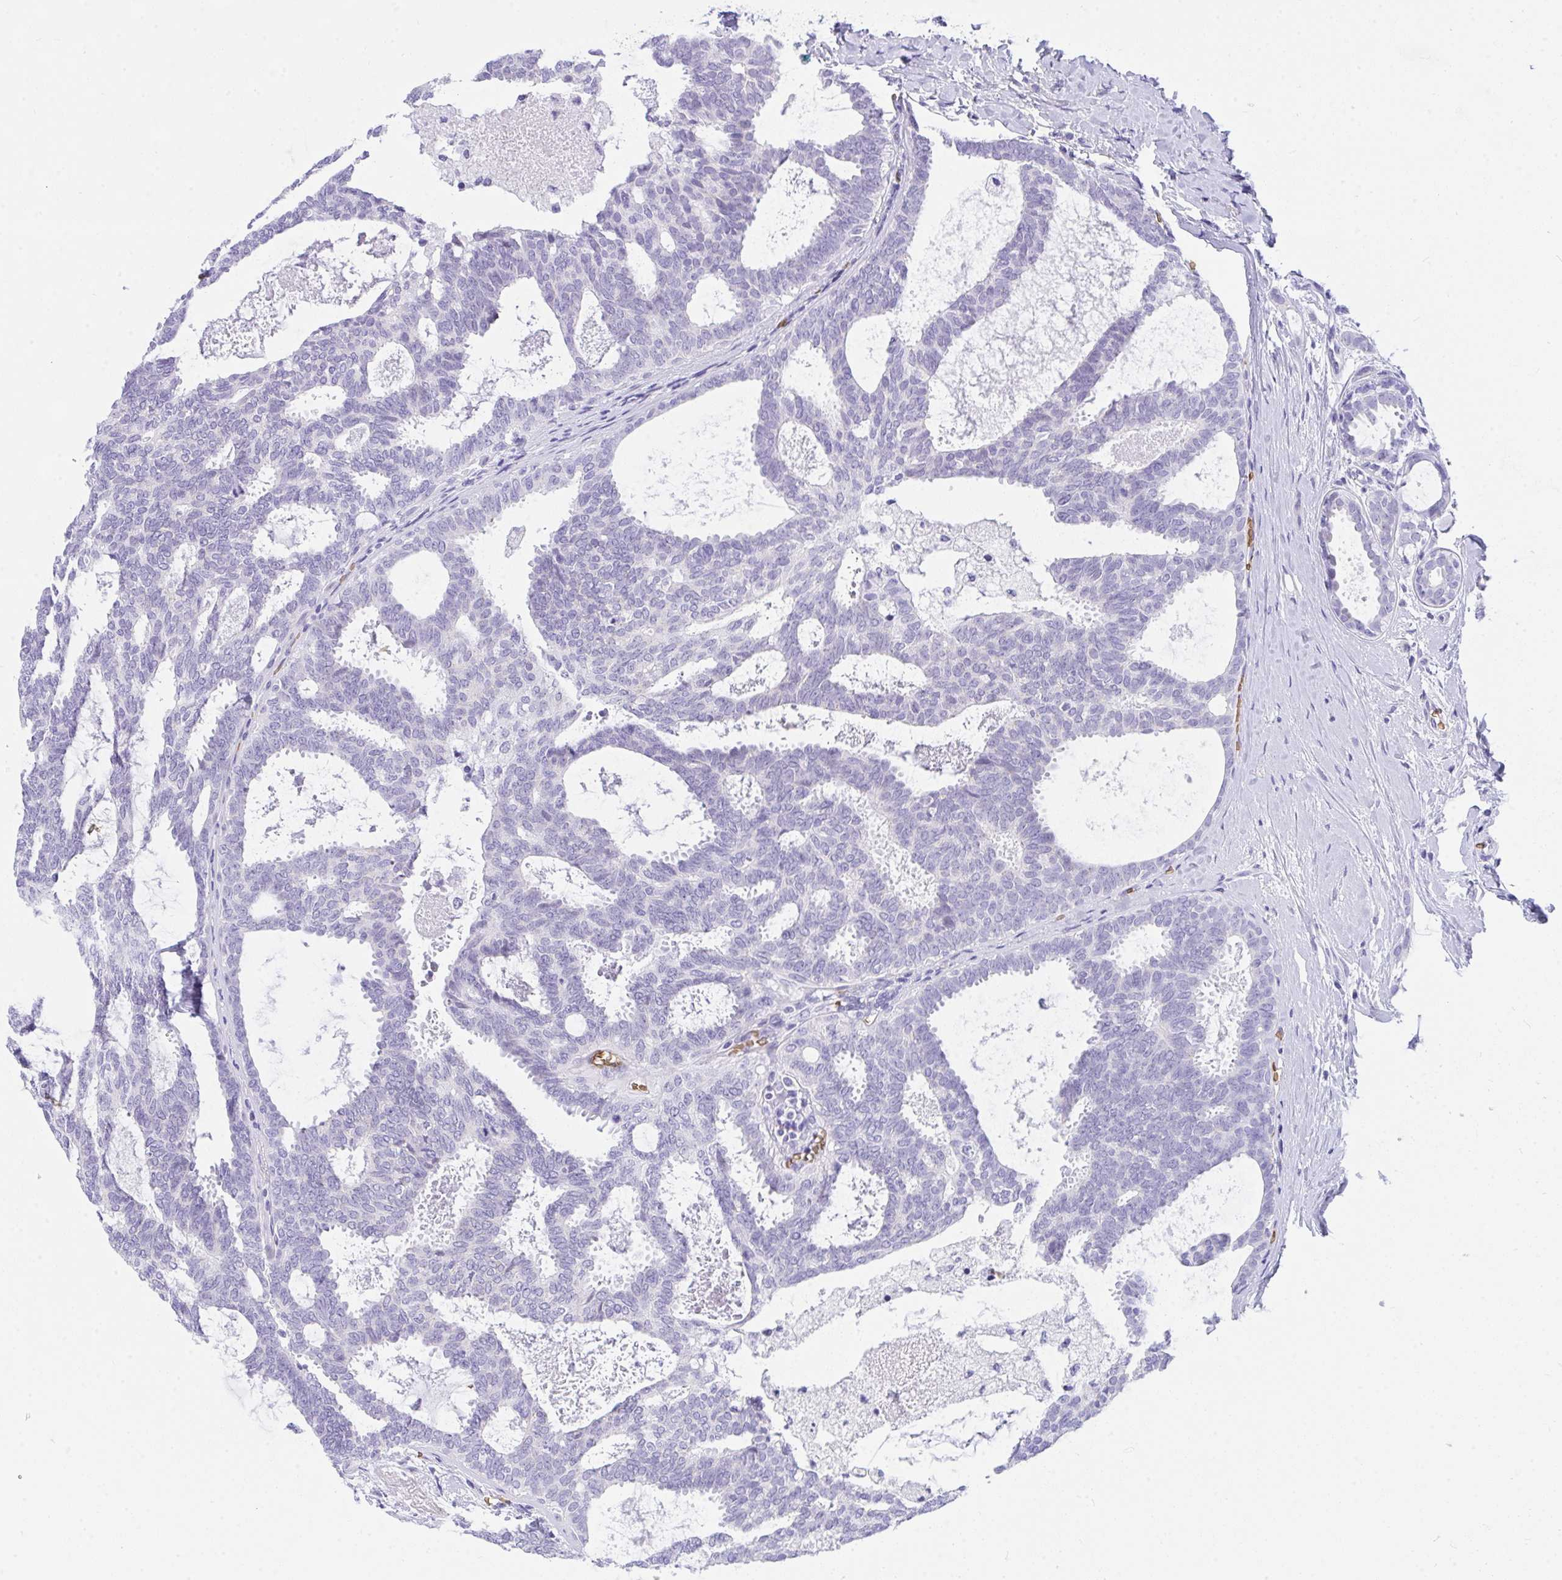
{"staining": {"intensity": "negative", "quantity": "none", "location": "none"}, "tissue": "breast cancer", "cell_type": "Tumor cells", "image_type": "cancer", "snomed": [{"axis": "morphology", "description": "Intraductal carcinoma, in situ"}, {"axis": "morphology", "description": "Duct carcinoma"}, {"axis": "morphology", "description": "Lobular carcinoma, in situ"}, {"axis": "topography", "description": "Breast"}], "caption": "Immunohistochemical staining of breast cancer demonstrates no significant staining in tumor cells.", "gene": "ANK1", "patient": {"sex": "female", "age": 44}}